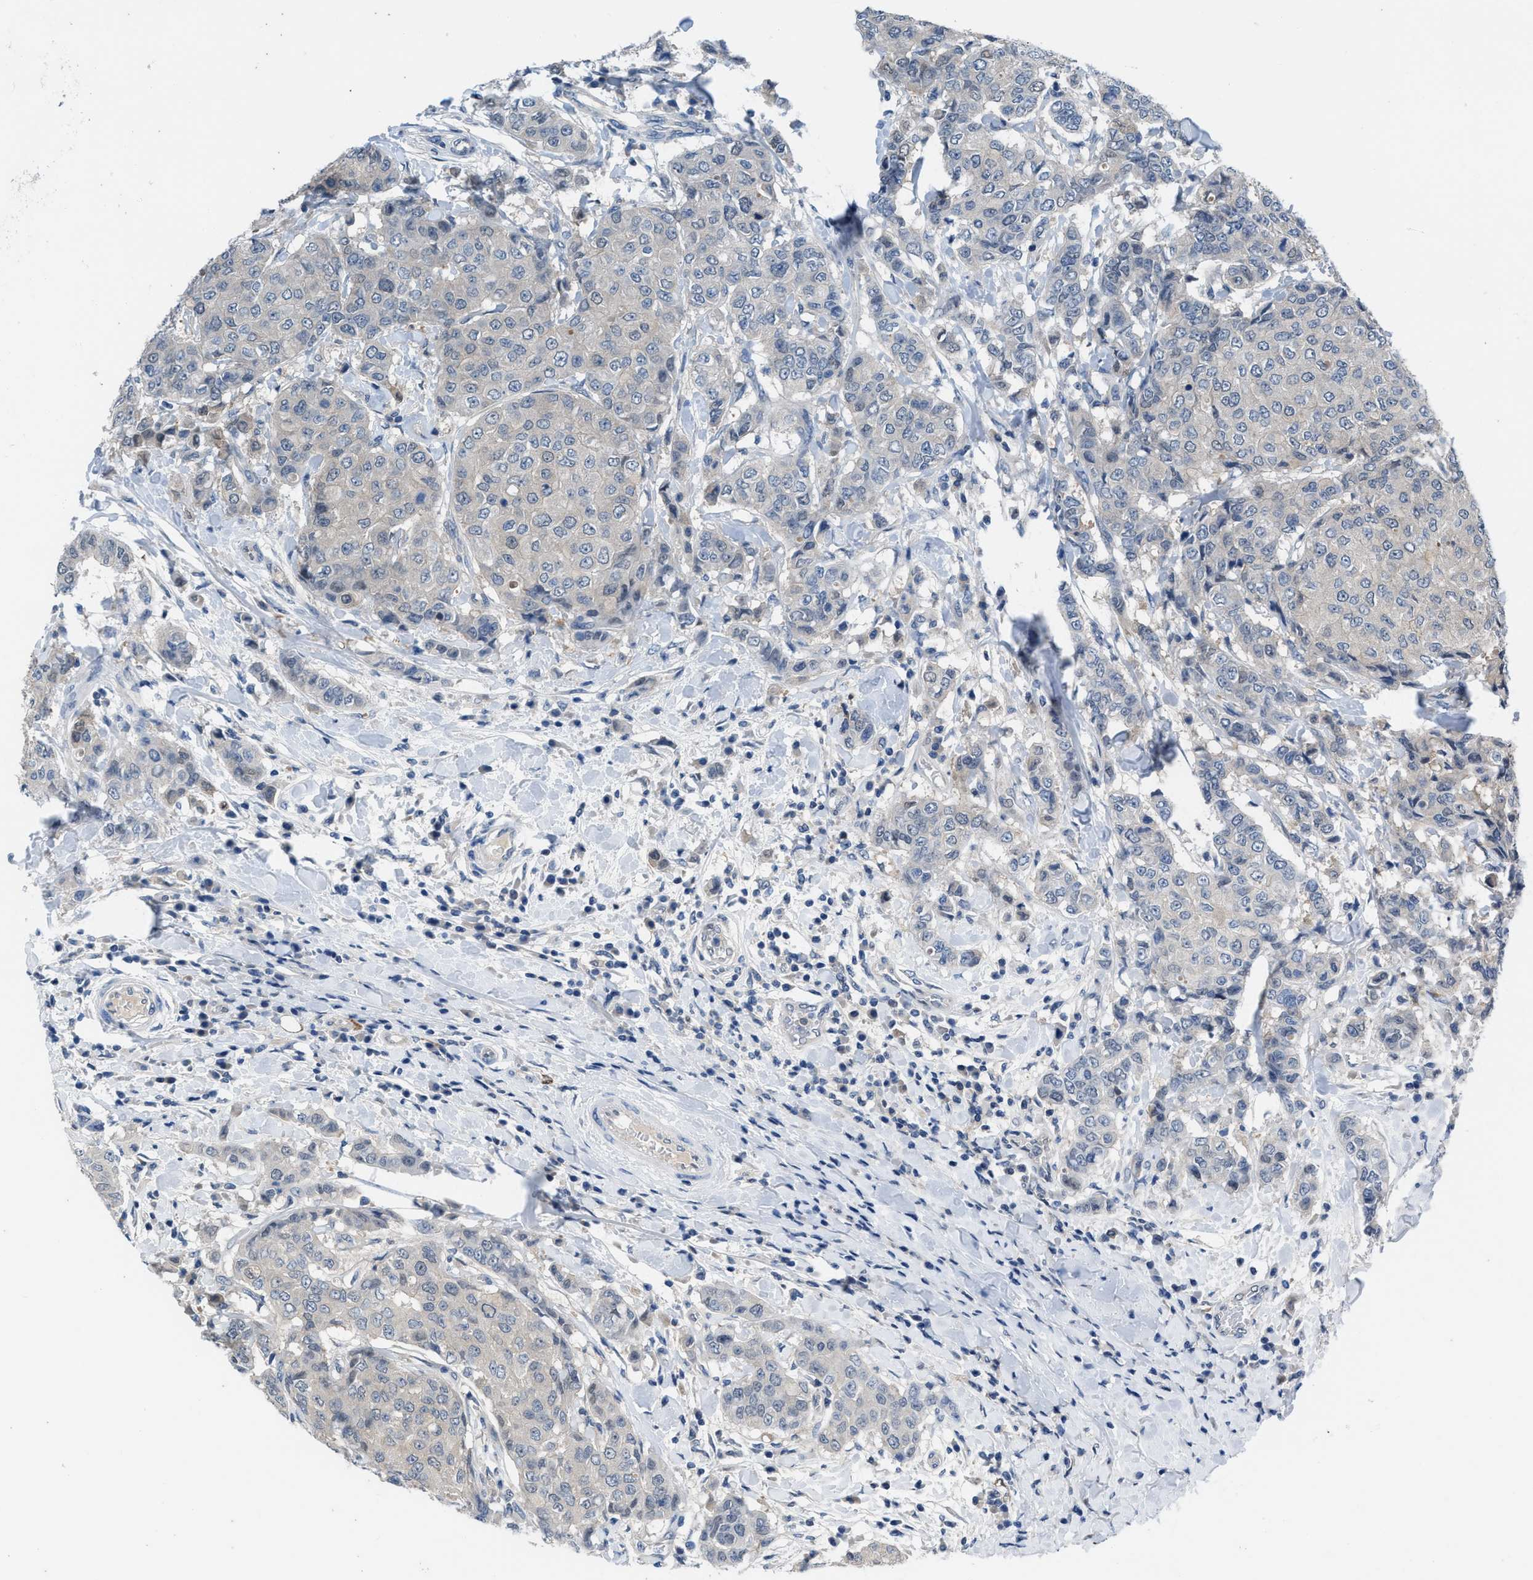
{"staining": {"intensity": "negative", "quantity": "none", "location": "none"}, "tissue": "breast cancer", "cell_type": "Tumor cells", "image_type": "cancer", "snomed": [{"axis": "morphology", "description": "Duct carcinoma"}, {"axis": "topography", "description": "Breast"}], "caption": "The immunohistochemistry image has no significant positivity in tumor cells of breast intraductal carcinoma tissue.", "gene": "NUDT5", "patient": {"sex": "female", "age": 27}}